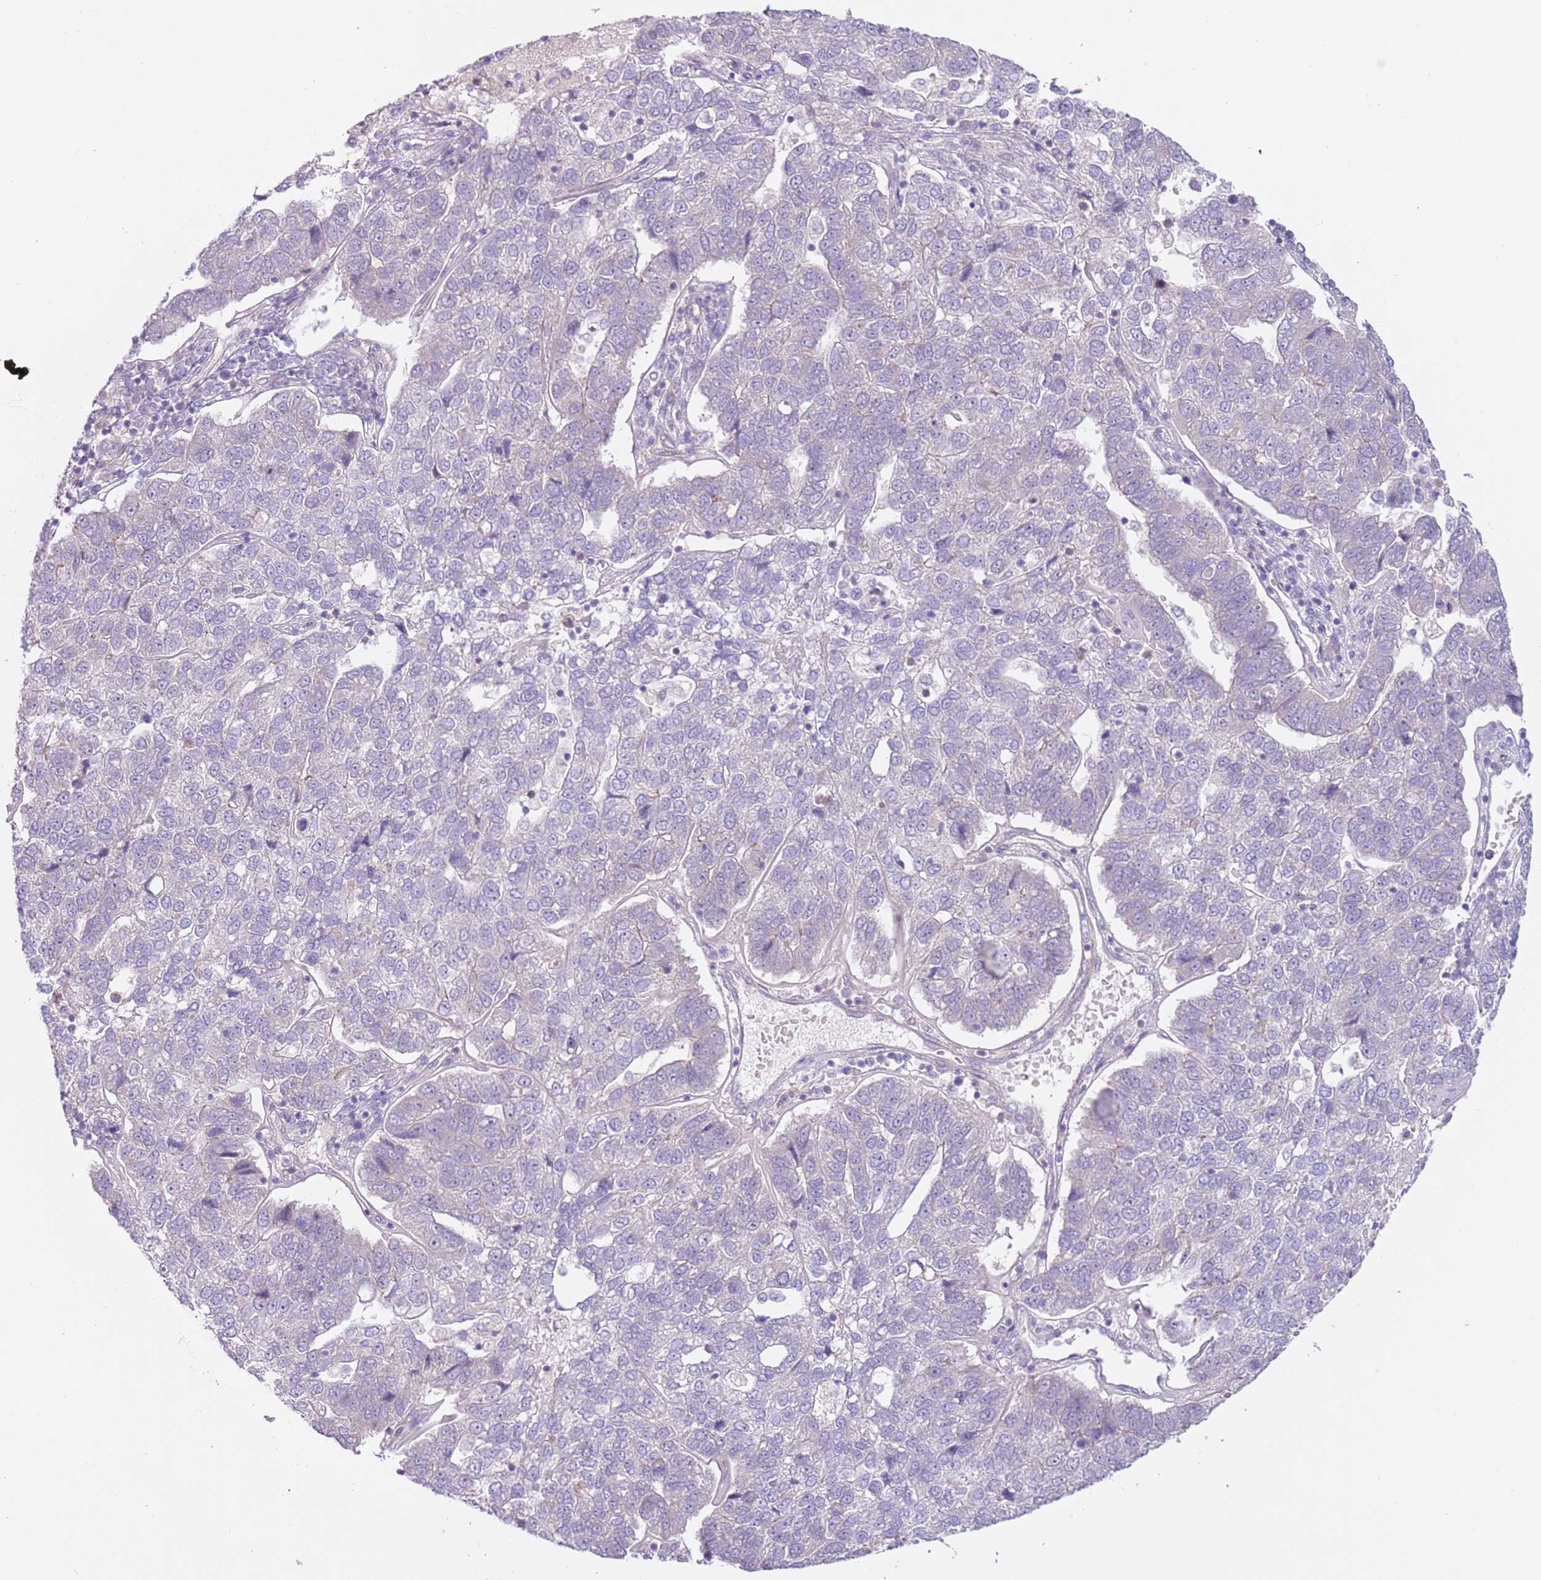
{"staining": {"intensity": "negative", "quantity": "none", "location": "none"}, "tissue": "pancreatic cancer", "cell_type": "Tumor cells", "image_type": "cancer", "snomed": [{"axis": "morphology", "description": "Adenocarcinoma, NOS"}, {"axis": "topography", "description": "Pancreas"}], "caption": "Immunohistochemistry micrograph of neoplastic tissue: pancreatic cancer (adenocarcinoma) stained with DAB (3,3'-diaminobenzidine) demonstrates no significant protein staining in tumor cells.", "gene": "MRO", "patient": {"sex": "female", "age": 61}}